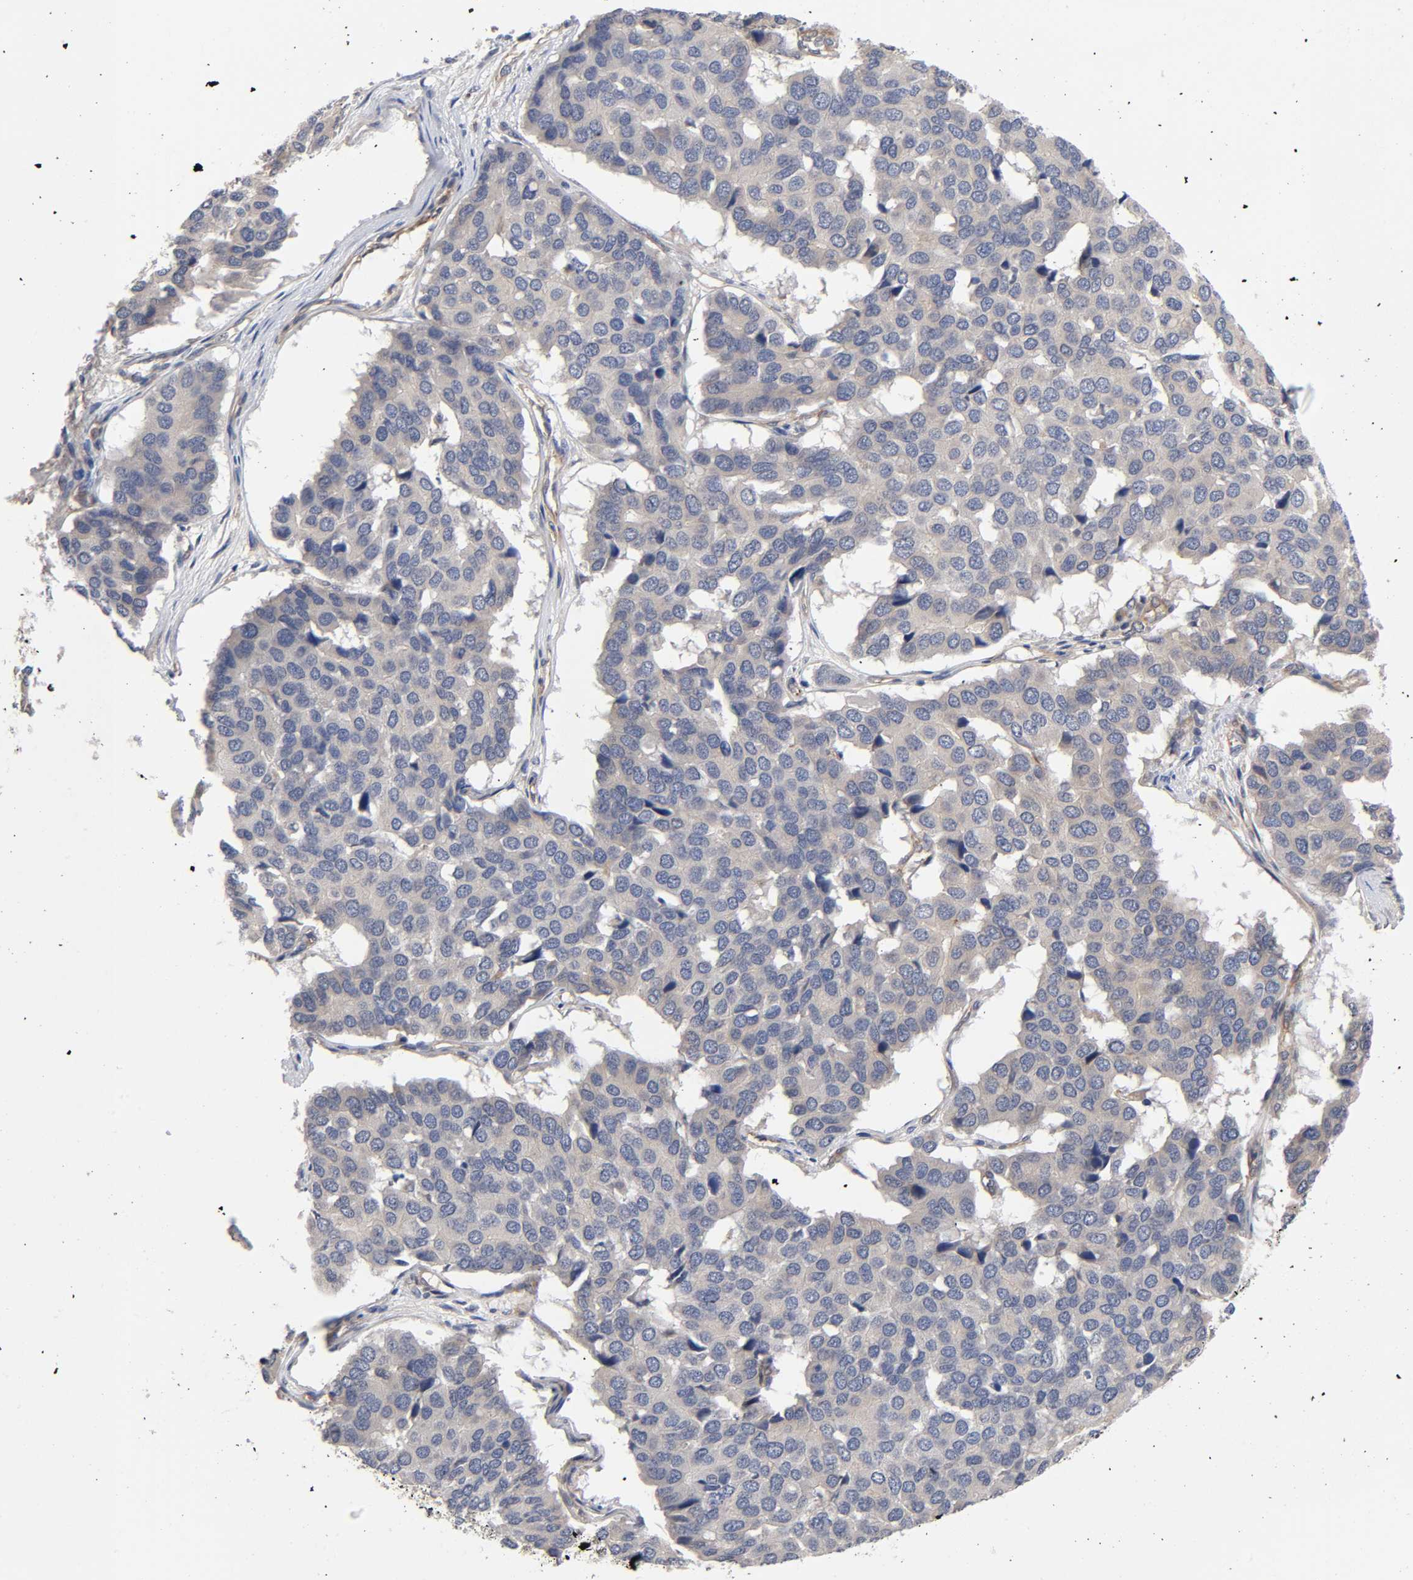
{"staining": {"intensity": "negative", "quantity": "none", "location": "none"}, "tissue": "pancreatic cancer", "cell_type": "Tumor cells", "image_type": "cancer", "snomed": [{"axis": "morphology", "description": "Adenocarcinoma, NOS"}, {"axis": "topography", "description": "Pancreas"}], "caption": "An IHC image of adenocarcinoma (pancreatic) is shown. There is no staining in tumor cells of adenocarcinoma (pancreatic).", "gene": "RAB13", "patient": {"sex": "male", "age": 50}}